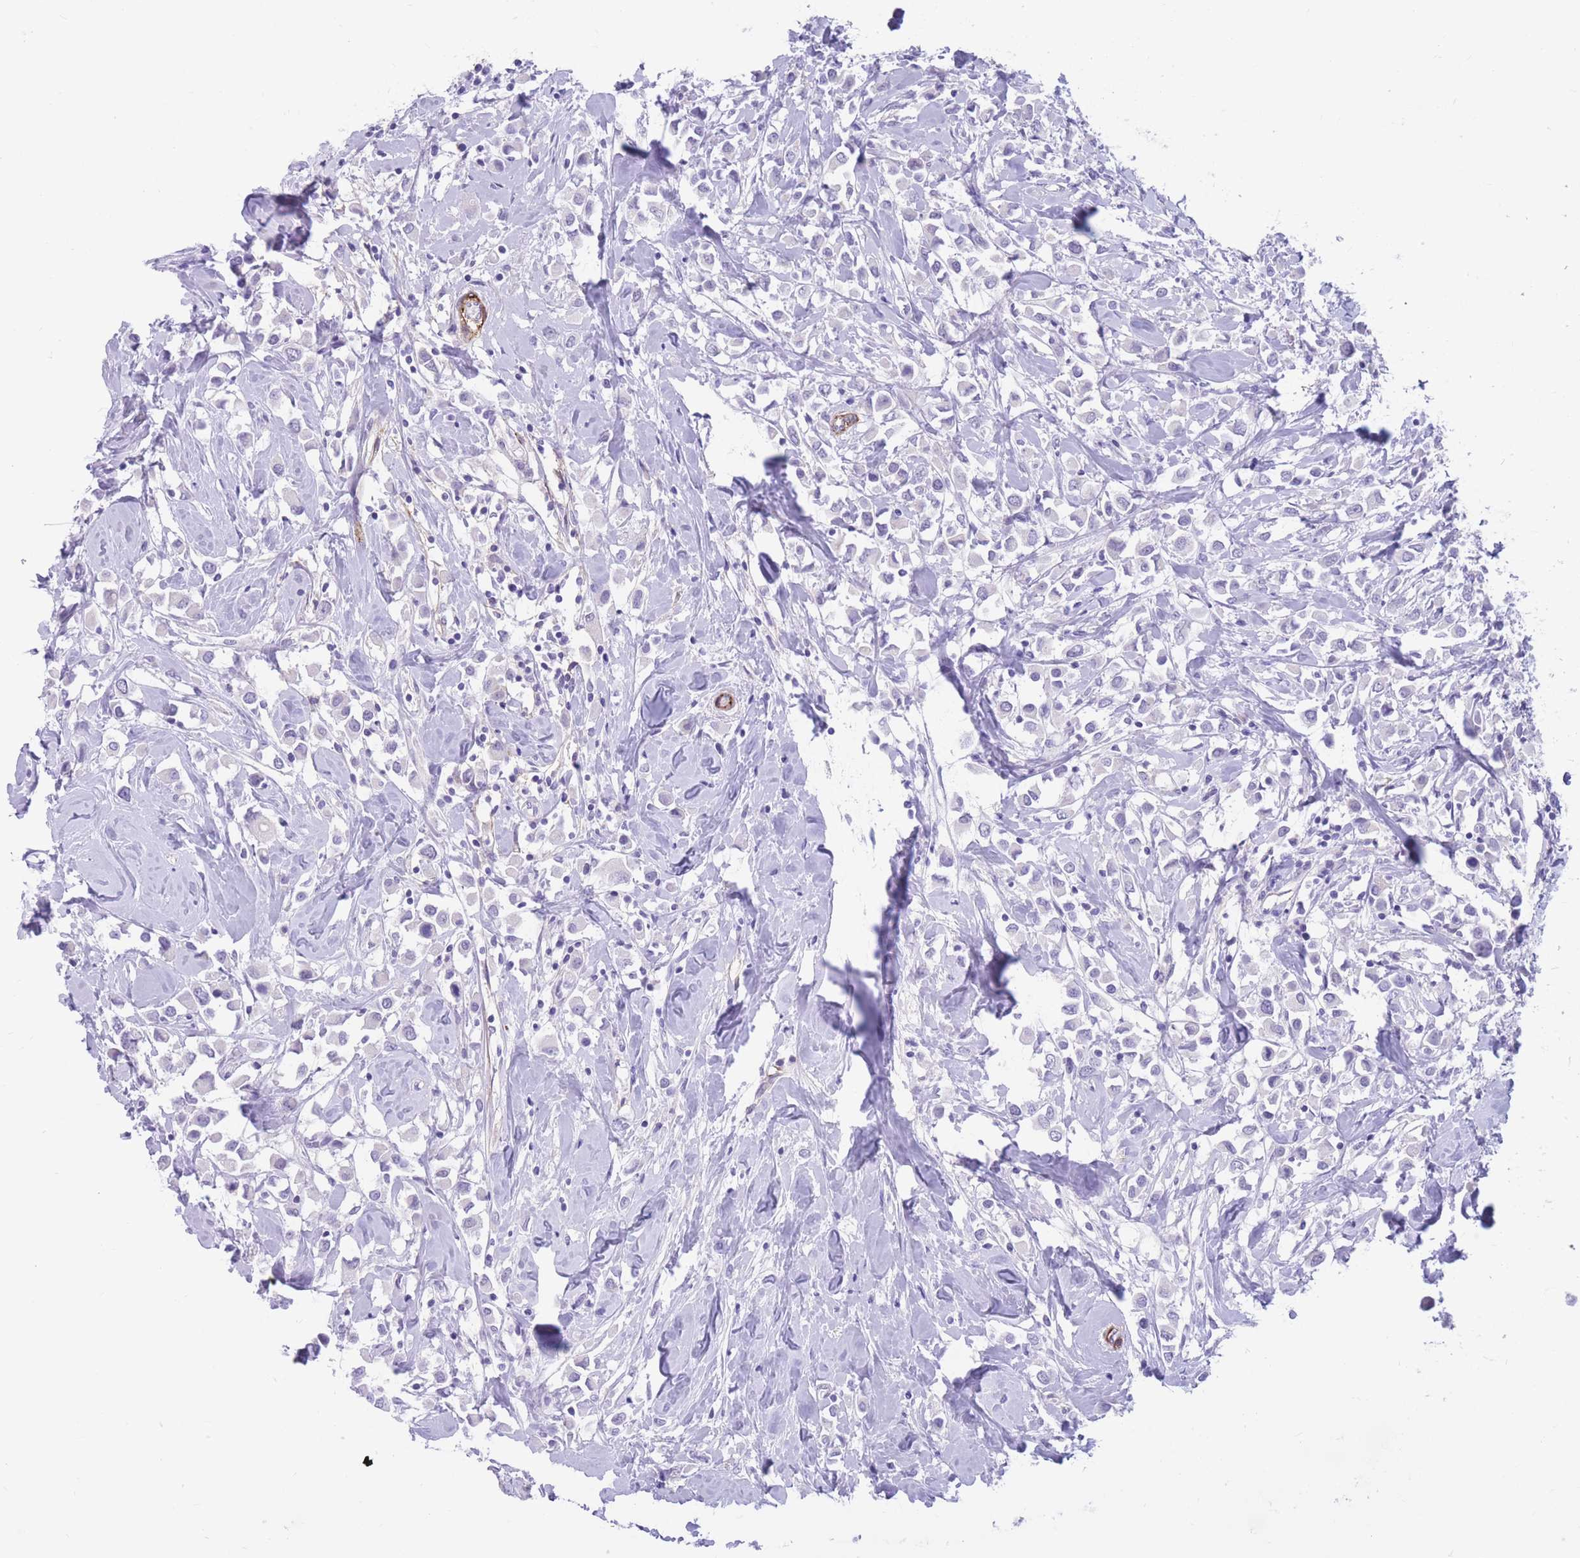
{"staining": {"intensity": "negative", "quantity": "none", "location": "none"}, "tissue": "breast cancer", "cell_type": "Tumor cells", "image_type": "cancer", "snomed": [{"axis": "morphology", "description": "Duct carcinoma"}, {"axis": "topography", "description": "Breast"}], "caption": "Breast intraductal carcinoma was stained to show a protein in brown. There is no significant staining in tumor cells. (Brightfield microscopy of DAB (3,3'-diaminobenzidine) immunohistochemistry (IHC) at high magnification).", "gene": "DPYD", "patient": {"sex": "female", "age": 61}}